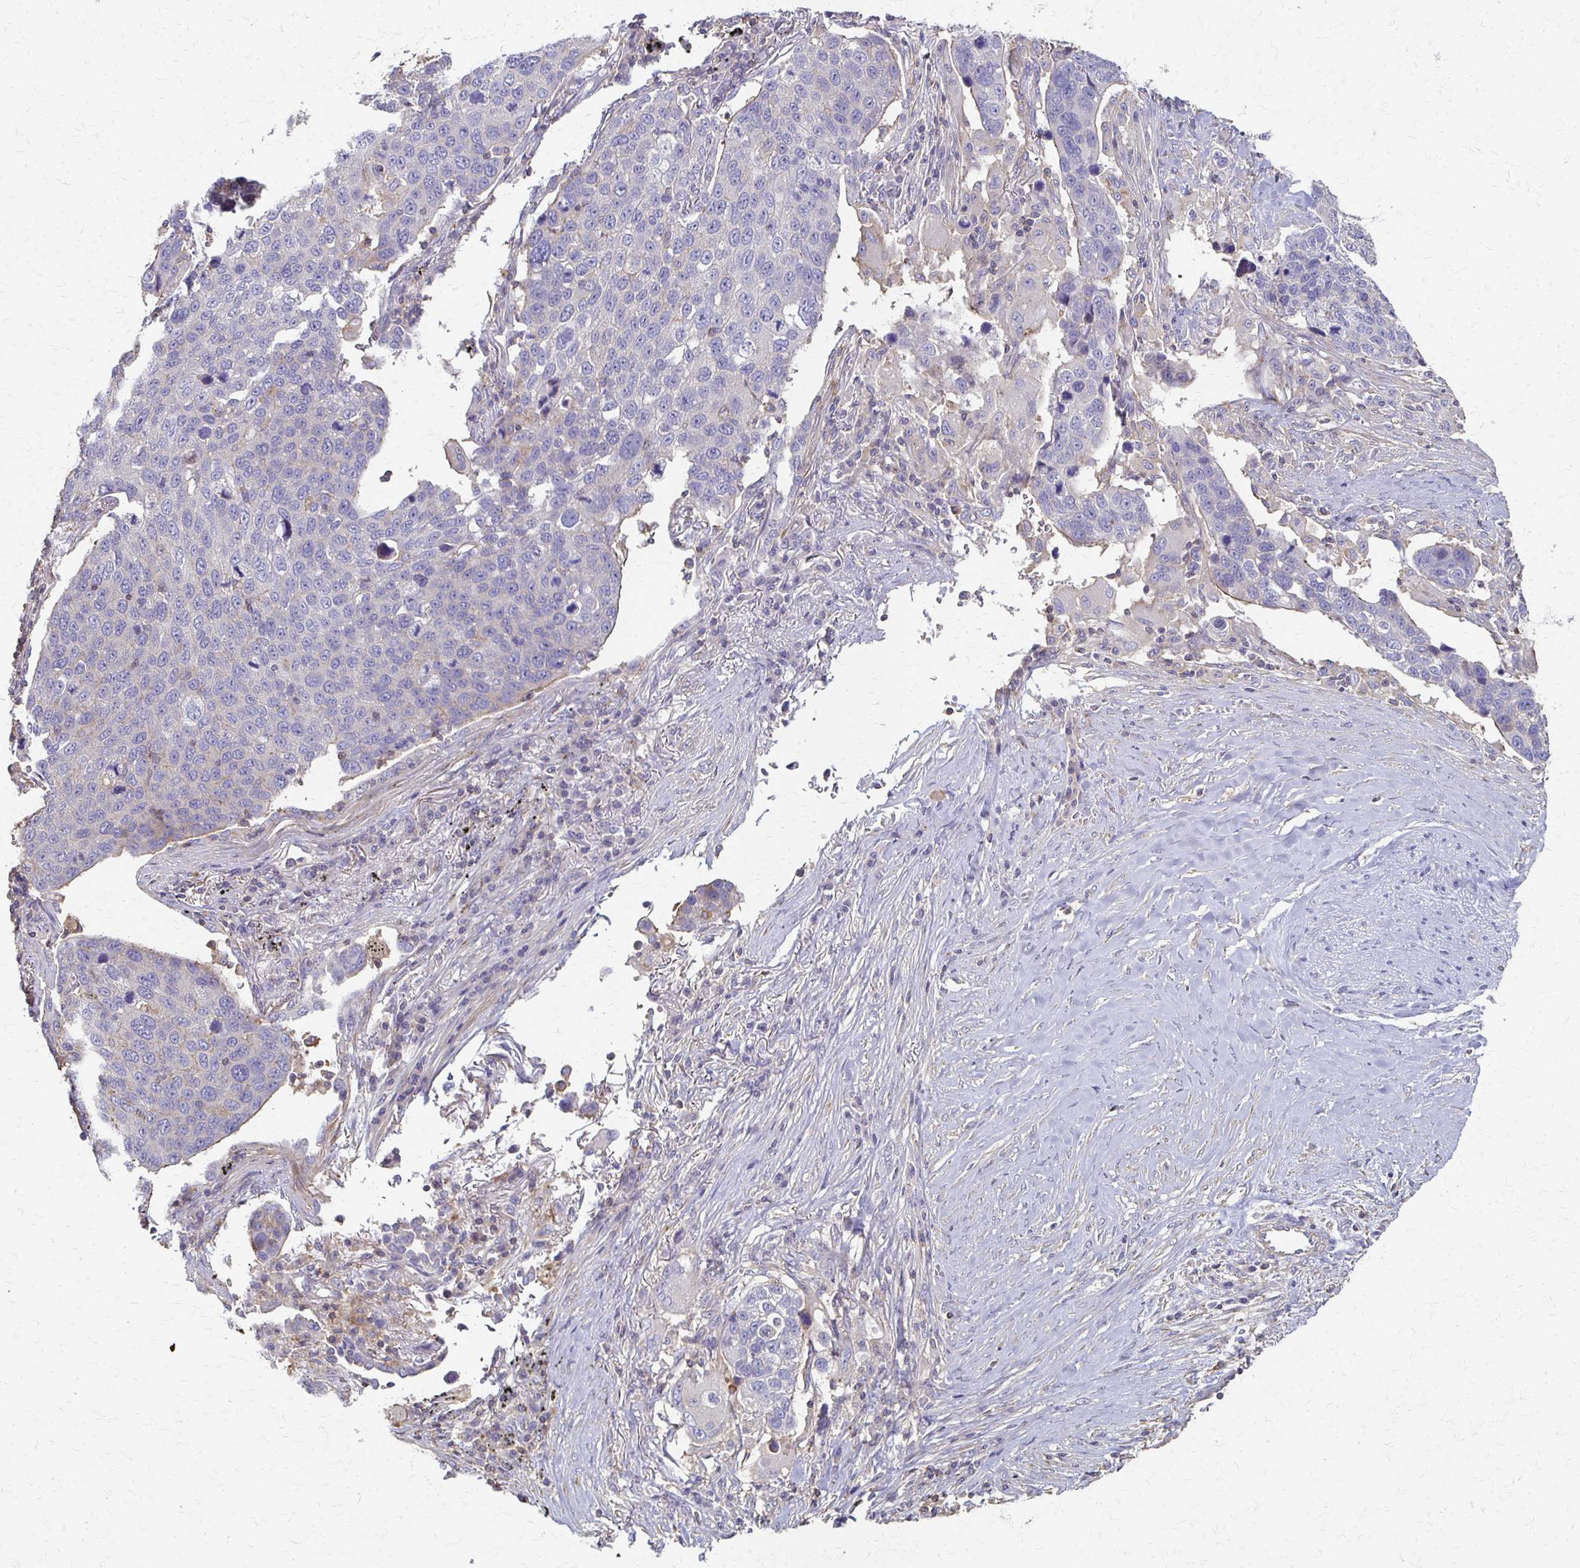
{"staining": {"intensity": "negative", "quantity": "none", "location": "none"}, "tissue": "lung cancer", "cell_type": "Tumor cells", "image_type": "cancer", "snomed": [{"axis": "morphology", "description": "Squamous cell carcinoma, NOS"}, {"axis": "topography", "description": "Lymph node"}, {"axis": "topography", "description": "Lung"}], "caption": "Immunohistochemistry of squamous cell carcinoma (lung) reveals no staining in tumor cells. Brightfield microscopy of immunohistochemistry (IHC) stained with DAB (brown) and hematoxylin (blue), captured at high magnification.", "gene": "C1QTNF7", "patient": {"sex": "male", "age": 61}}